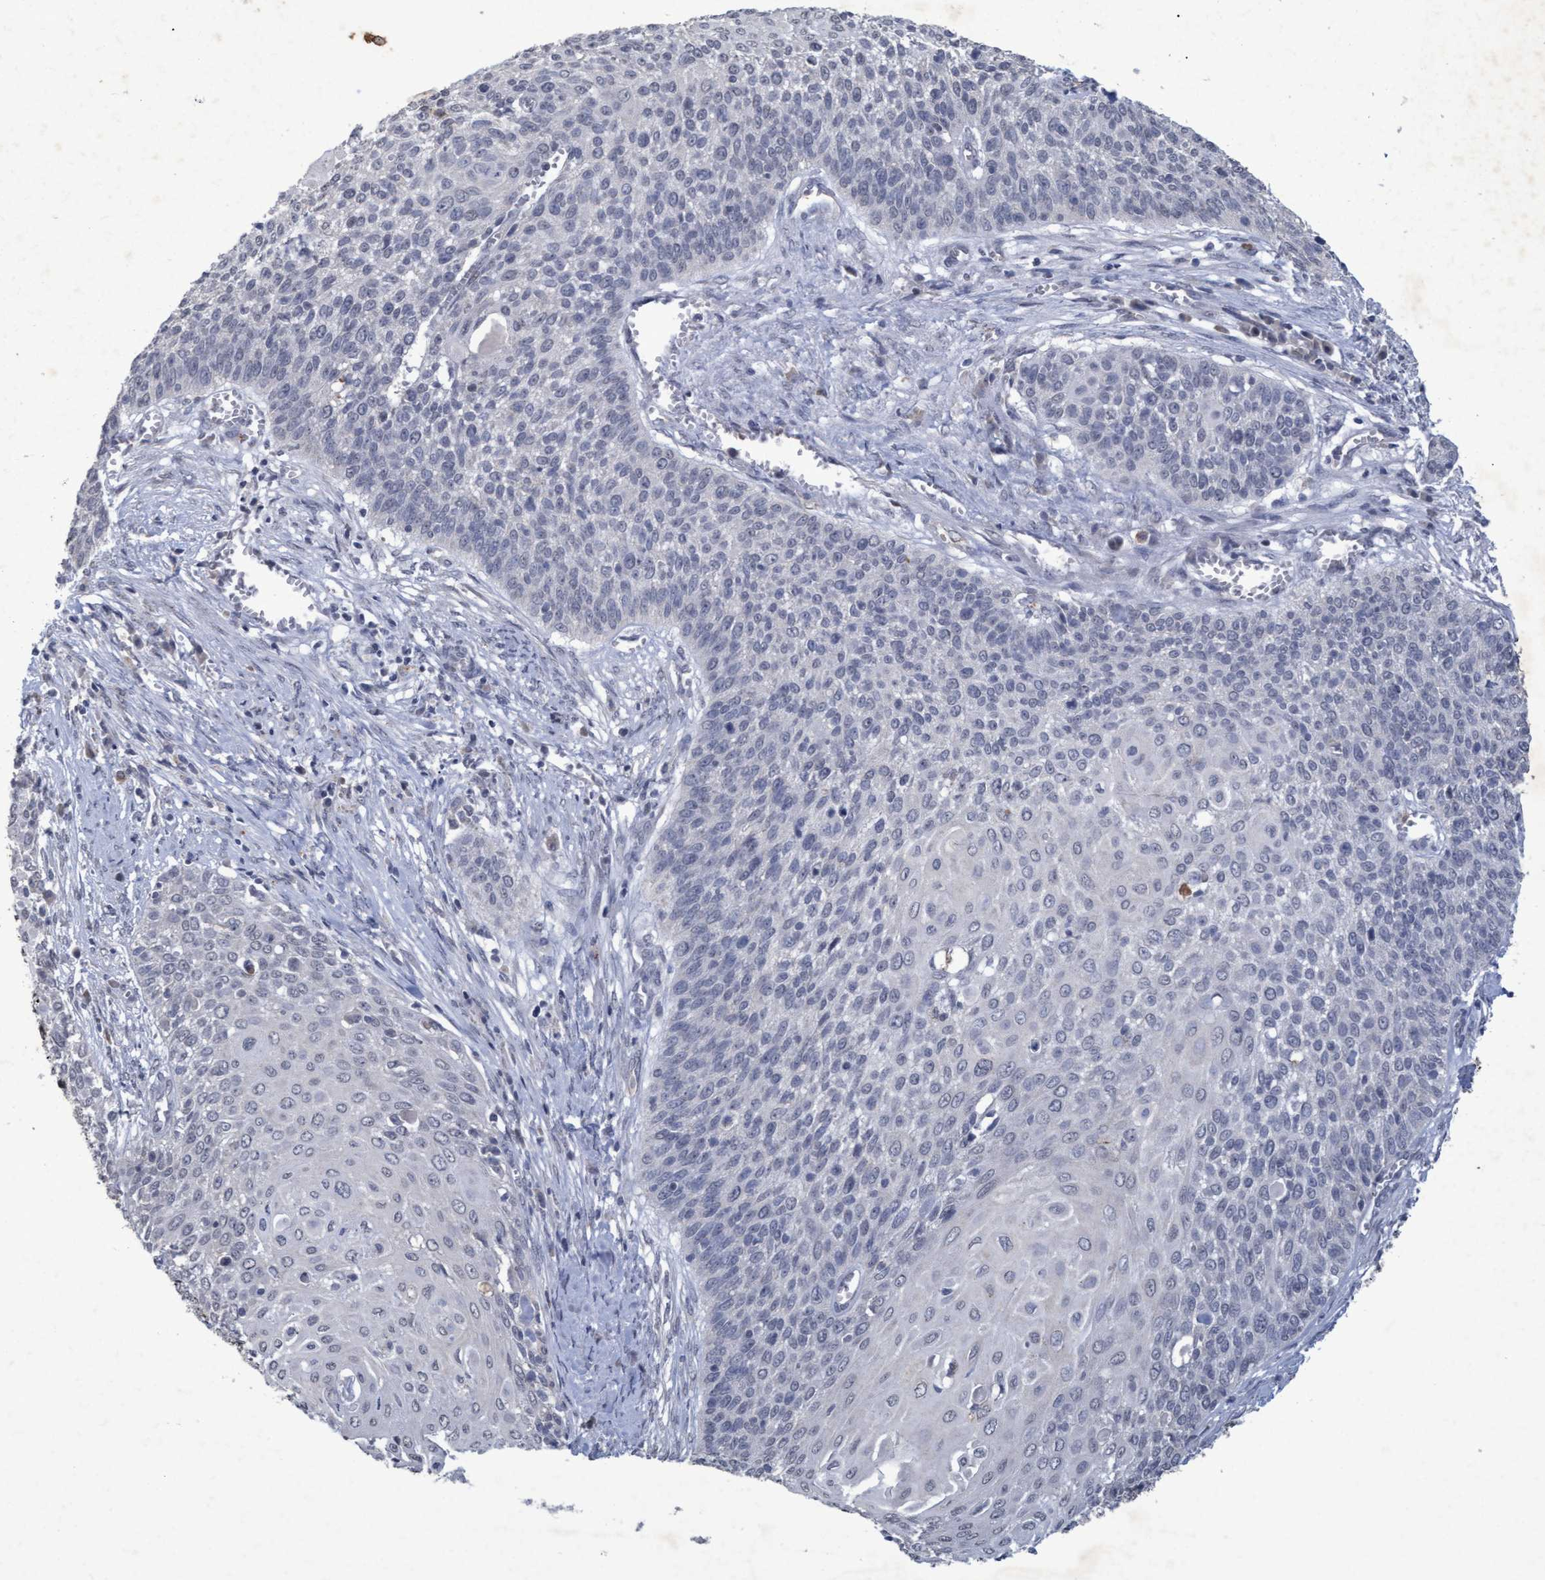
{"staining": {"intensity": "negative", "quantity": "none", "location": "none"}, "tissue": "cervical cancer", "cell_type": "Tumor cells", "image_type": "cancer", "snomed": [{"axis": "morphology", "description": "Squamous cell carcinoma, NOS"}, {"axis": "topography", "description": "Cervix"}], "caption": "Cervical cancer (squamous cell carcinoma) was stained to show a protein in brown. There is no significant staining in tumor cells. (Immunohistochemistry, brightfield microscopy, high magnification).", "gene": "GALC", "patient": {"sex": "female", "age": 39}}